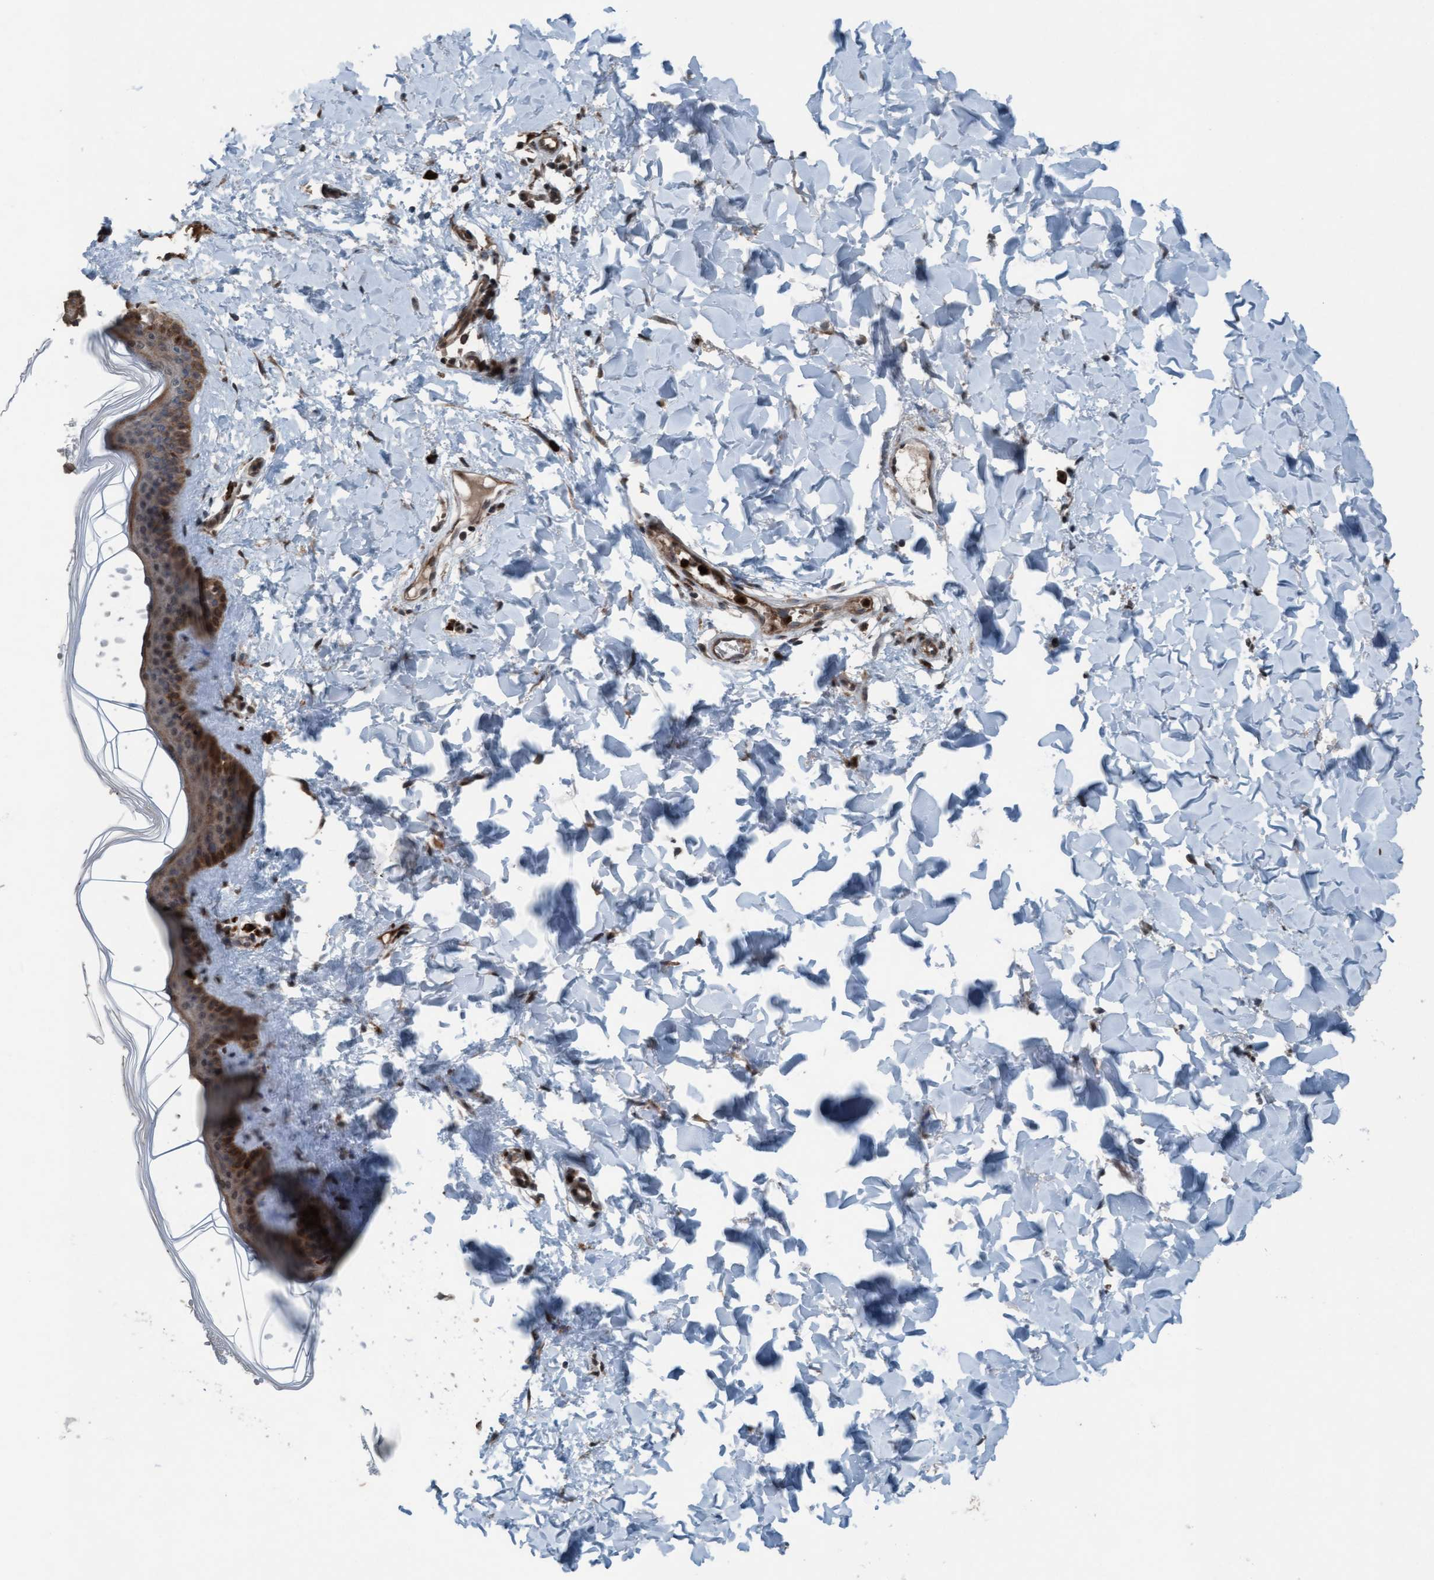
{"staining": {"intensity": "weak", "quantity": ">75%", "location": "cytoplasmic/membranous,nuclear"}, "tissue": "skin", "cell_type": "Fibroblasts", "image_type": "normal", "snomed": [{"axis": "morphology", "description": "Normal tissue, NOS"}, {"axis": "topography", "description": "Skin"}], "caption": "Unremarkable skin was stained to show a protein in brown. There is low levels of weak cytoplasmic/membranous,nuclear positivity in approximately >75% of fibroblasts.", "gene": "PLXNB2", "patient": {"sex": "female", "age": 17}}